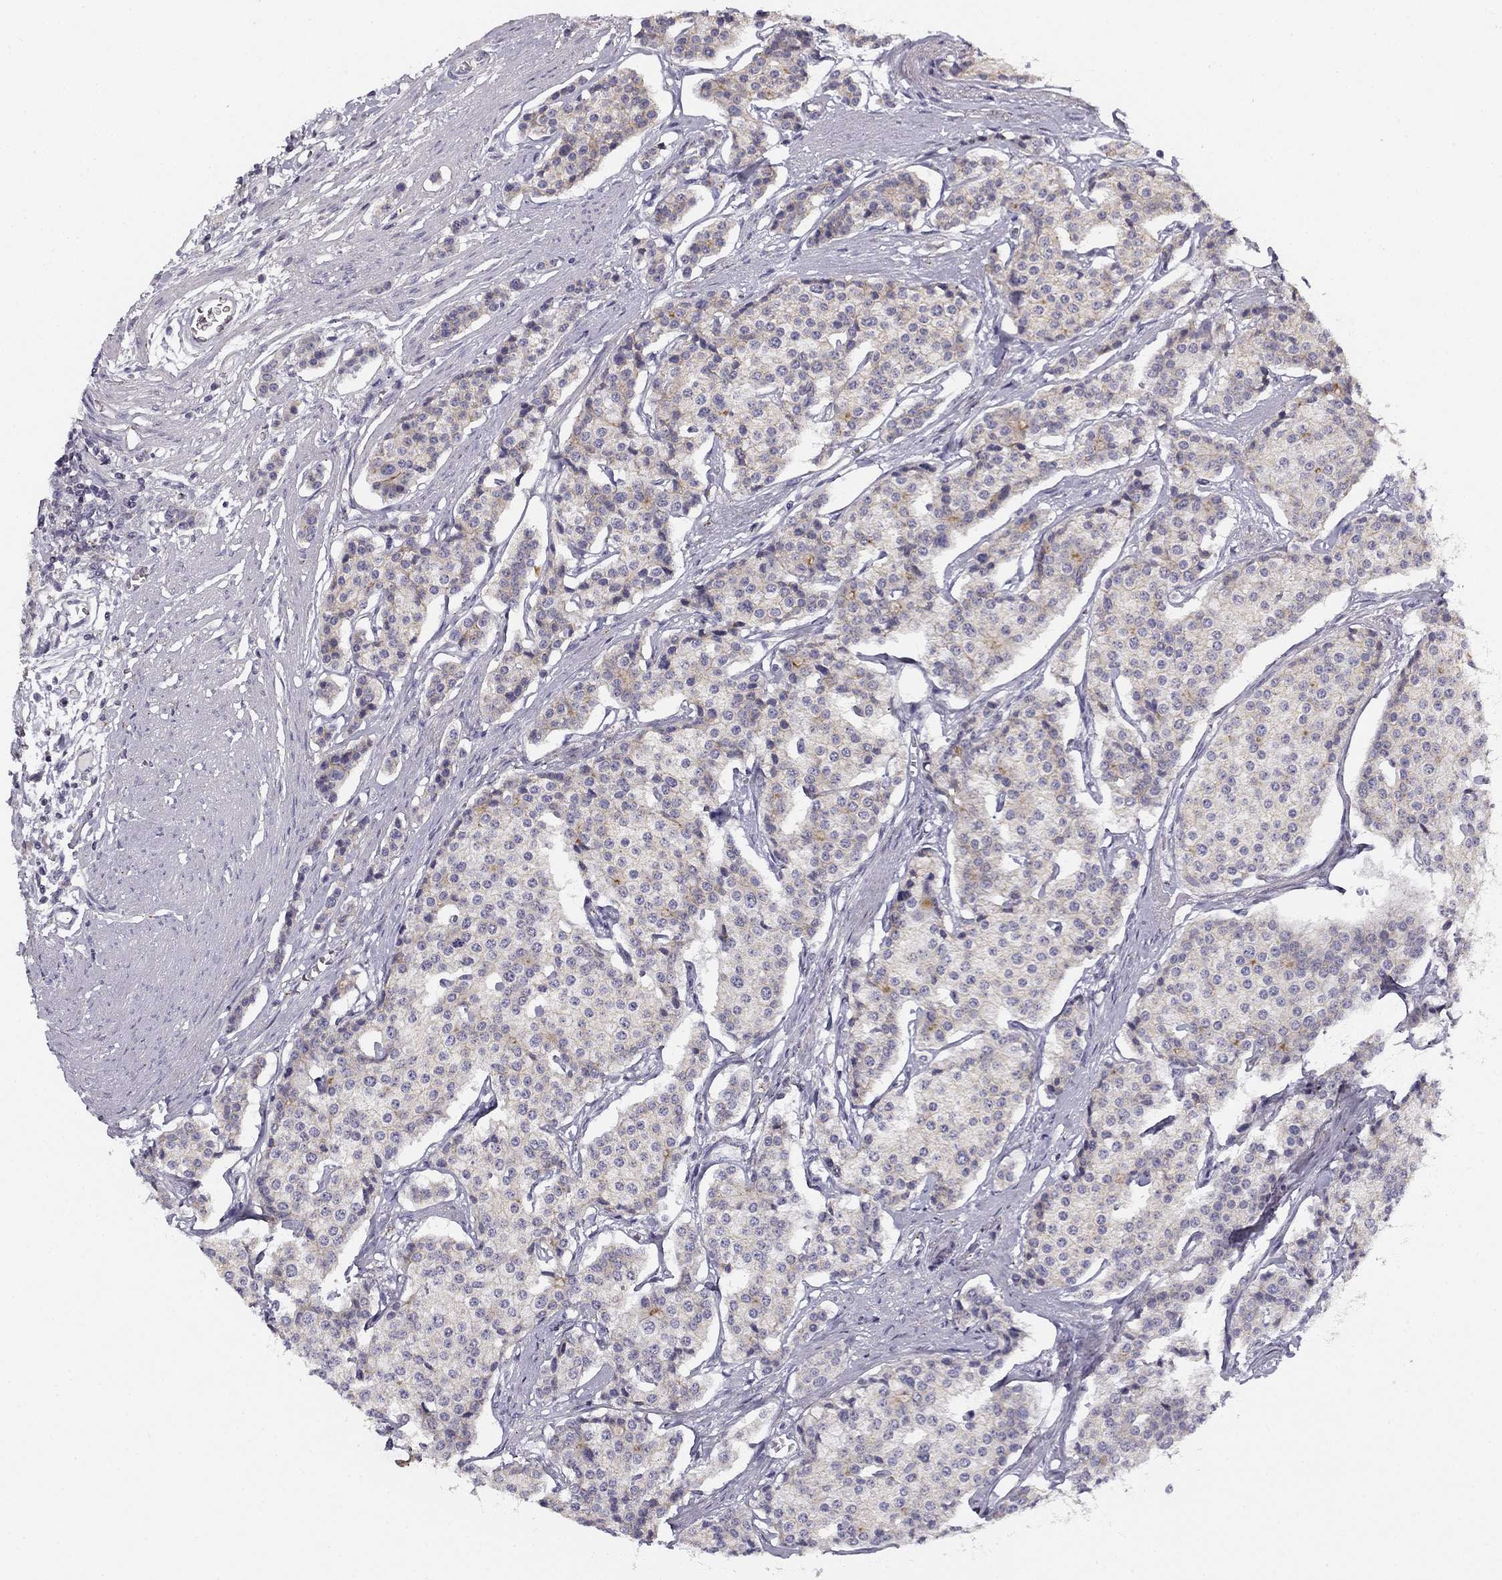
{"staining": {"intensity": "moderate", "quantity": "<25%", "location": "cytoplasmic/membranous"}, "tissue": "carcinoid", "cell_type": "Tumor cells", "image_type": "cancer", "snomed": [{"axis": "morphology", "description": "Carcinoid, malignant, NOS"}, {"axis": "topography", "description": "Small intestine"}], "caption": "An IHC micrograph of tumor tissue is shown. Protein staining in brown highlights moderate cytoplasmic/membranous positivity in carcinoid within tumor cells. The staining is performed using DAB brown chromogen to label protein expression. The nuclei are counter-stained blue using hematoxylin.", "gene": "CNR1", "patient": {"sex": "female", "age": 65}}